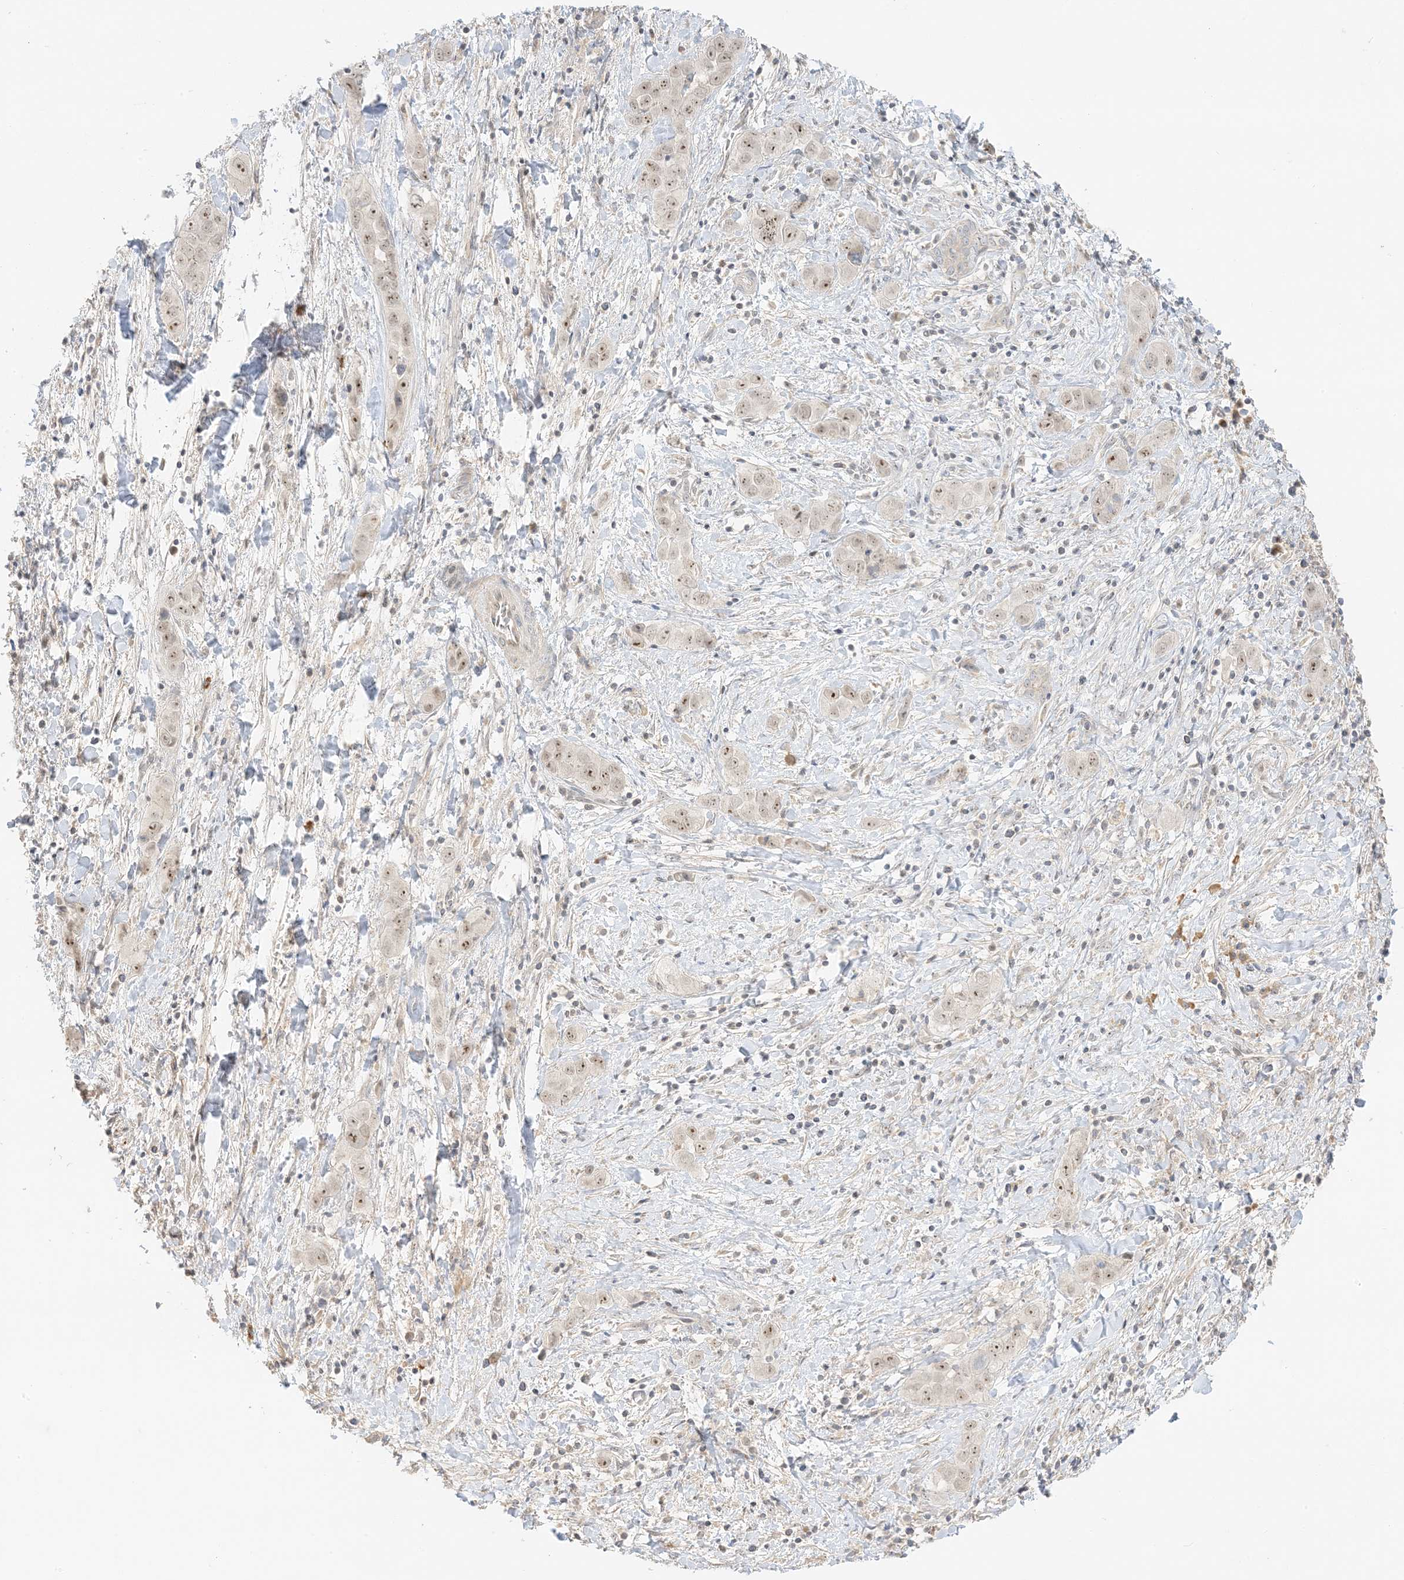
{"staining": {"intensity": "moderate", "quantity": ">75%", "location": "nuclear"}, "tissue": "liver cancer", "cell_type": "Tumor cells", "image_type": "cancer", "snomed": [{"axis": "morphology", "description": "Cholangiocarcinoma"}, {"axis": "topography", "description": "Liver"}], "caption": "Tumor cells show medium levels of moderate nuclear expression in approximately >75% of cells in liver cancer (cholangiocarcinoma). (brown staining indicates protein expression, while blue staining denotes nuclei).", "gene": "ETAA1", "patient": {"sex": "female", "age": 52}}